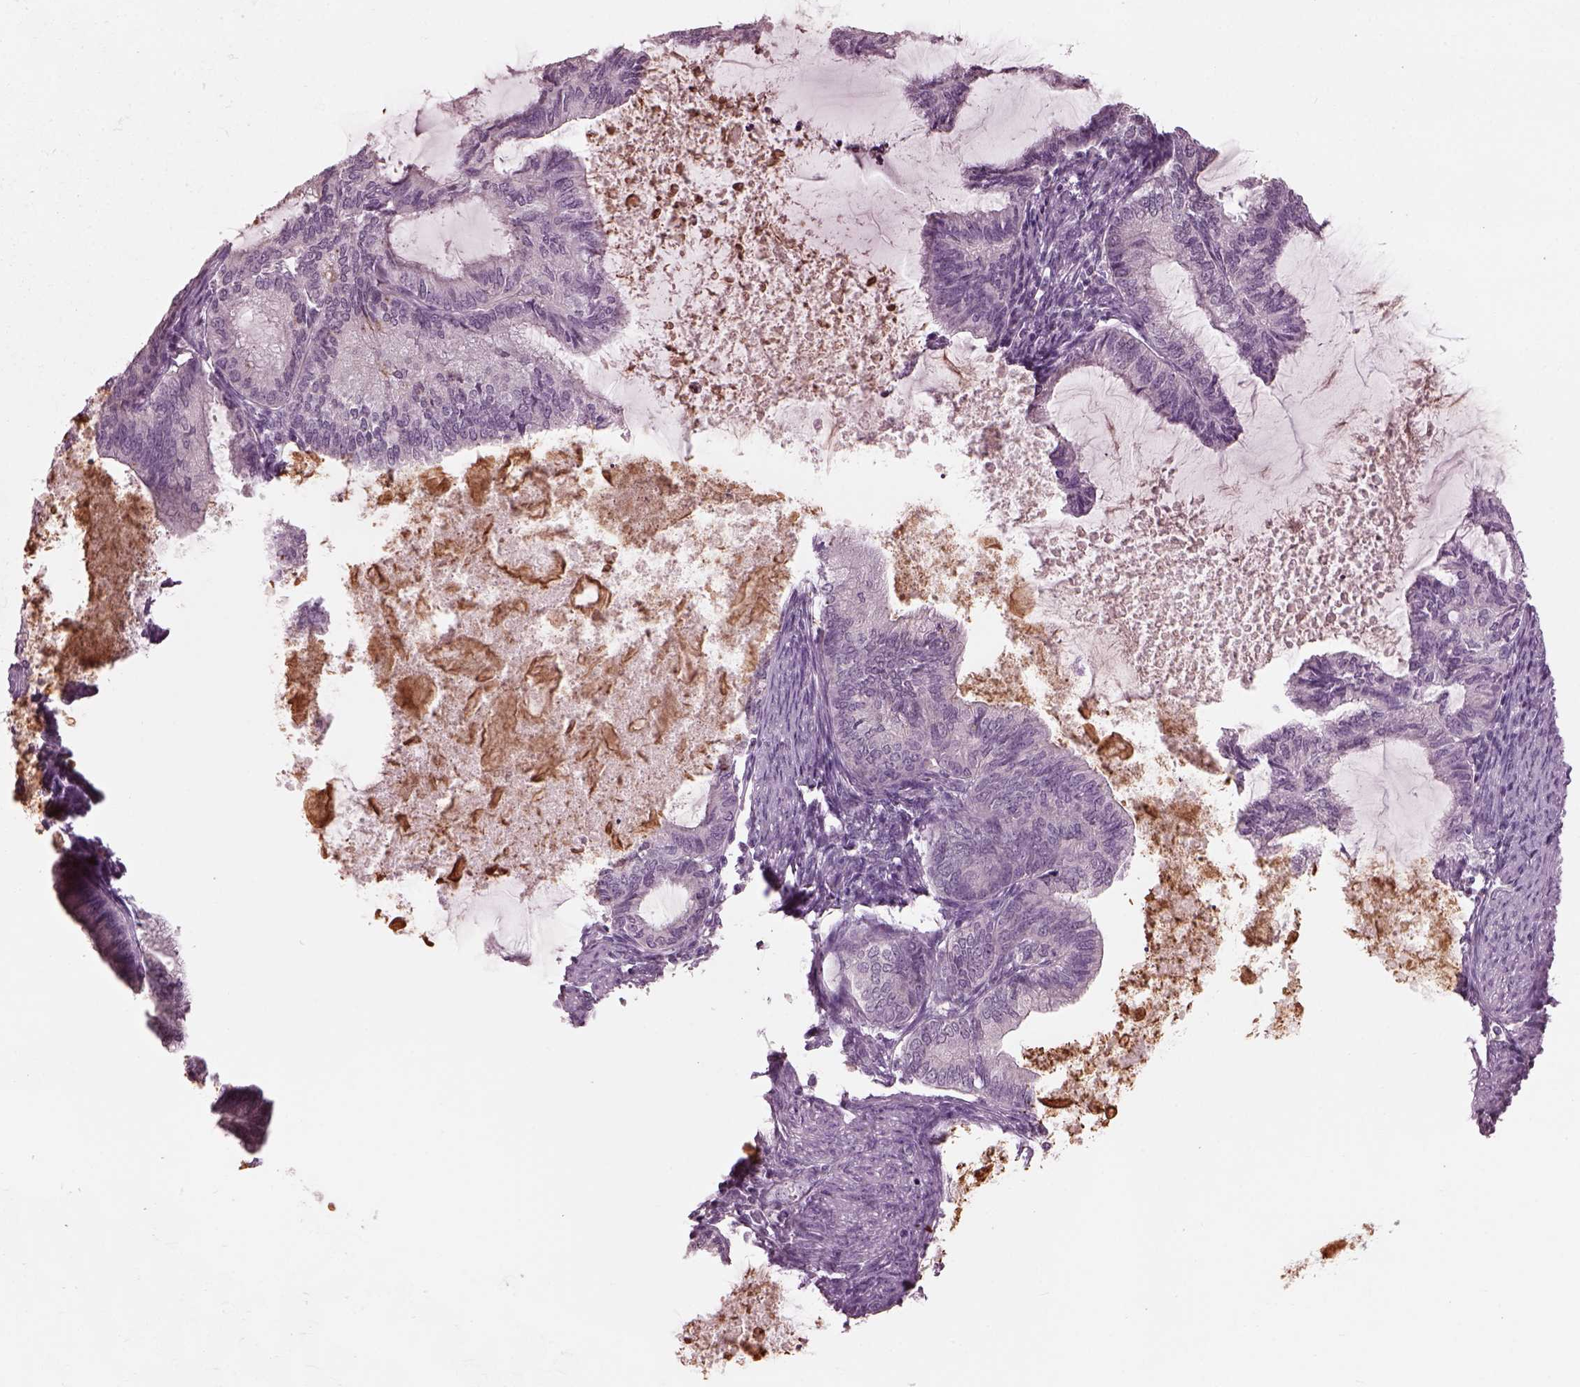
{"staining": {"intensity": "negative", "quantity": "none", "location": "none"}, "tissue": "endometrial cancer", "cell_type": "Tumor cells", "image_type": "cancer", "snomed": [{"axis": "morphology", "description": "Adenocarcinoma, NOS"}, {"axis": "topography", "description": "Endometrium"}], "caption": "An image of human endometrial cancer is negative for staining in tumor cells. (DAB (3,3'-diaminobenzidine) immunohistochemistry (IHC) visualized using brightfield microscopy, high magnification).", "gene": "TSKS", "patient": {"sex": "female", "age": 86}}